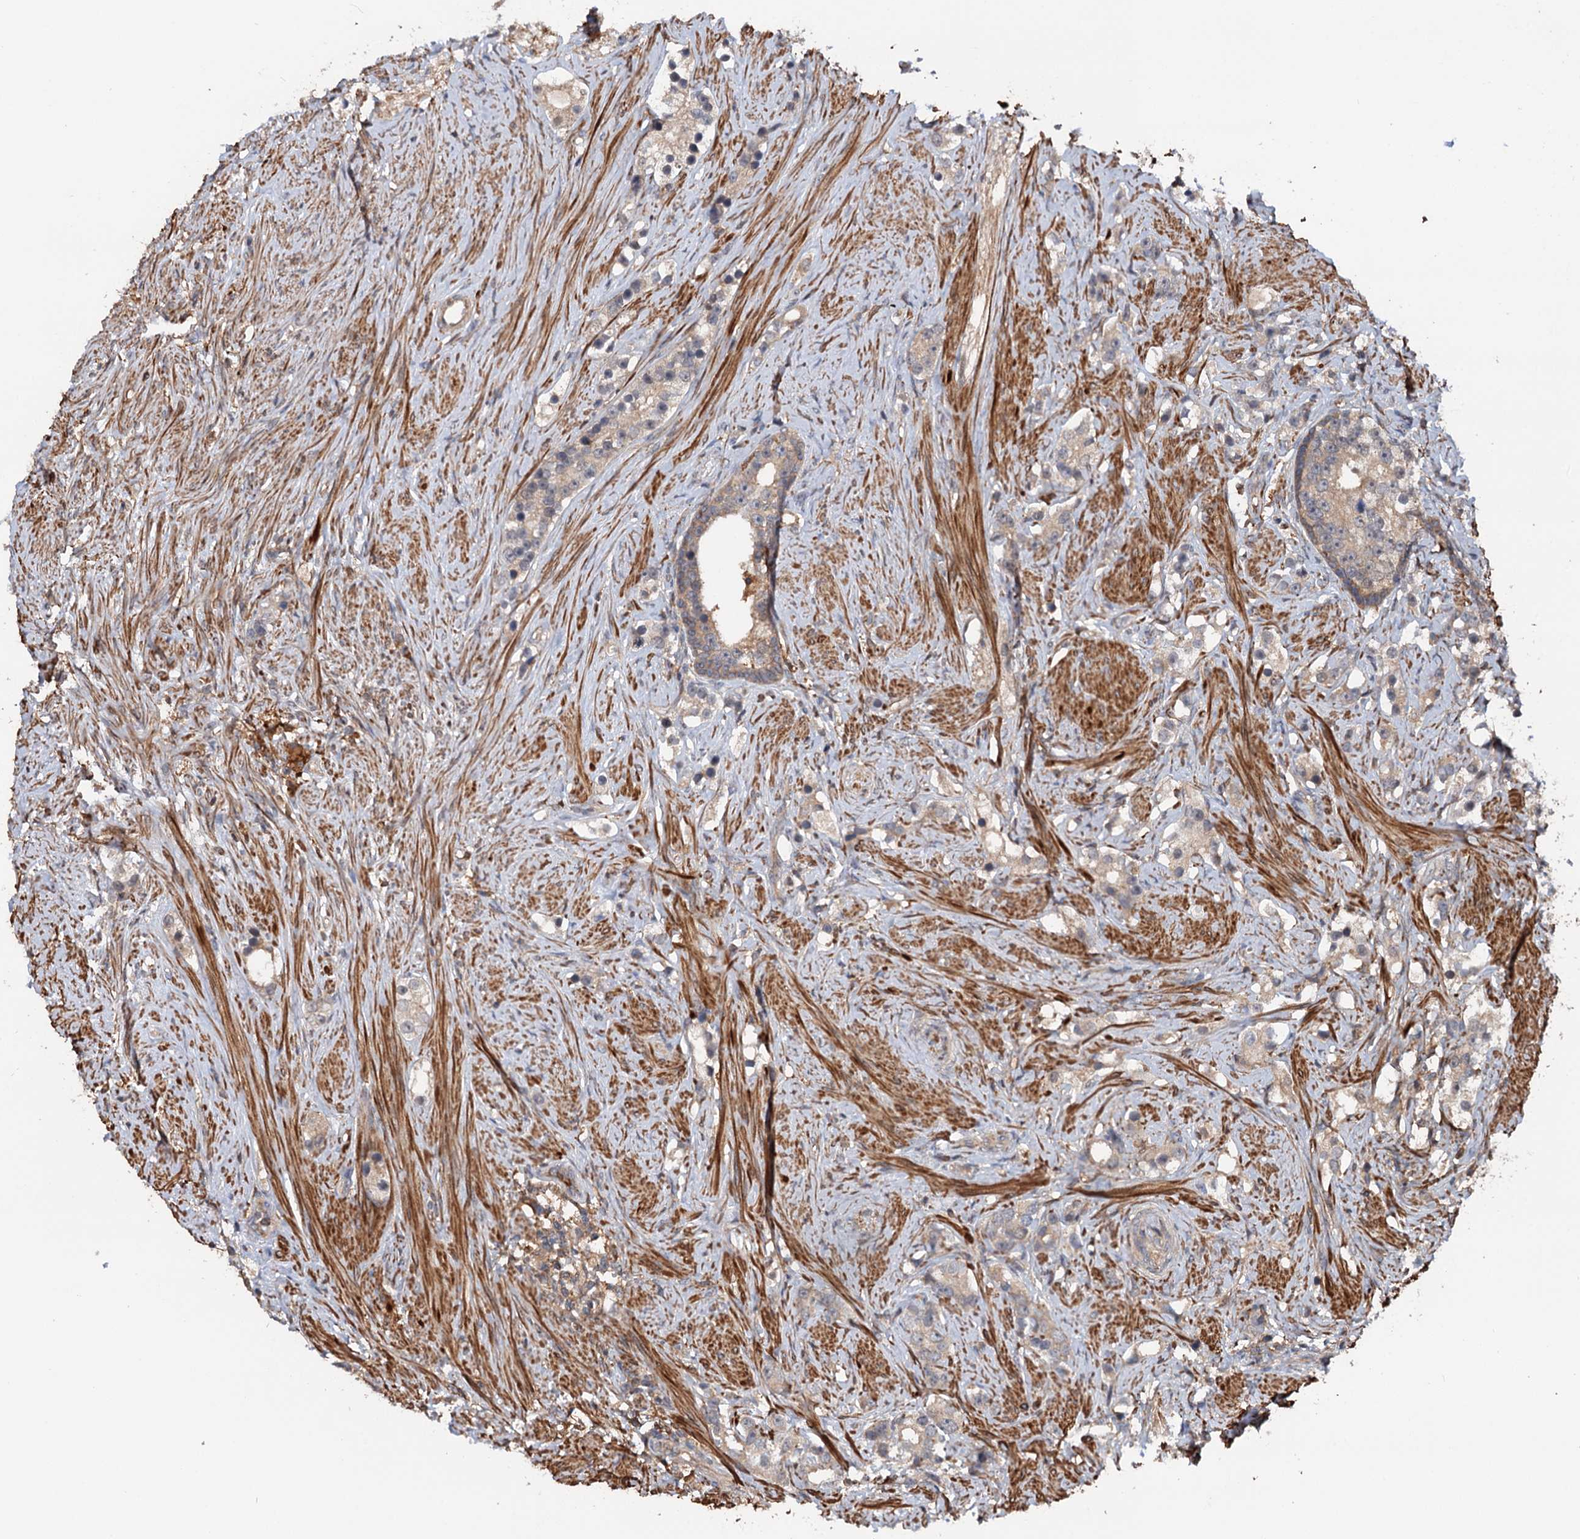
{"staining": {"intensity": "weak", "quantity": "<25%", "location": "cytoplasmic/membranous"}, "tissue": "prostate cancer", "cell_type": "Tumor cells", "image_type": "cancer", "snomed": [{"axis": "morphology", "description": "Adenocarcinoma, High grade"}, {"axis": "topography", "description": "Prostate"}], "caption": "Immunohistochemistry of high-grade adenocarcinoma (prostate) shows no positivity in tumor cells. Nuclei are stained in blue.", "gene": "GRIP1", "patient": {"sex": "male", "age": 63}}